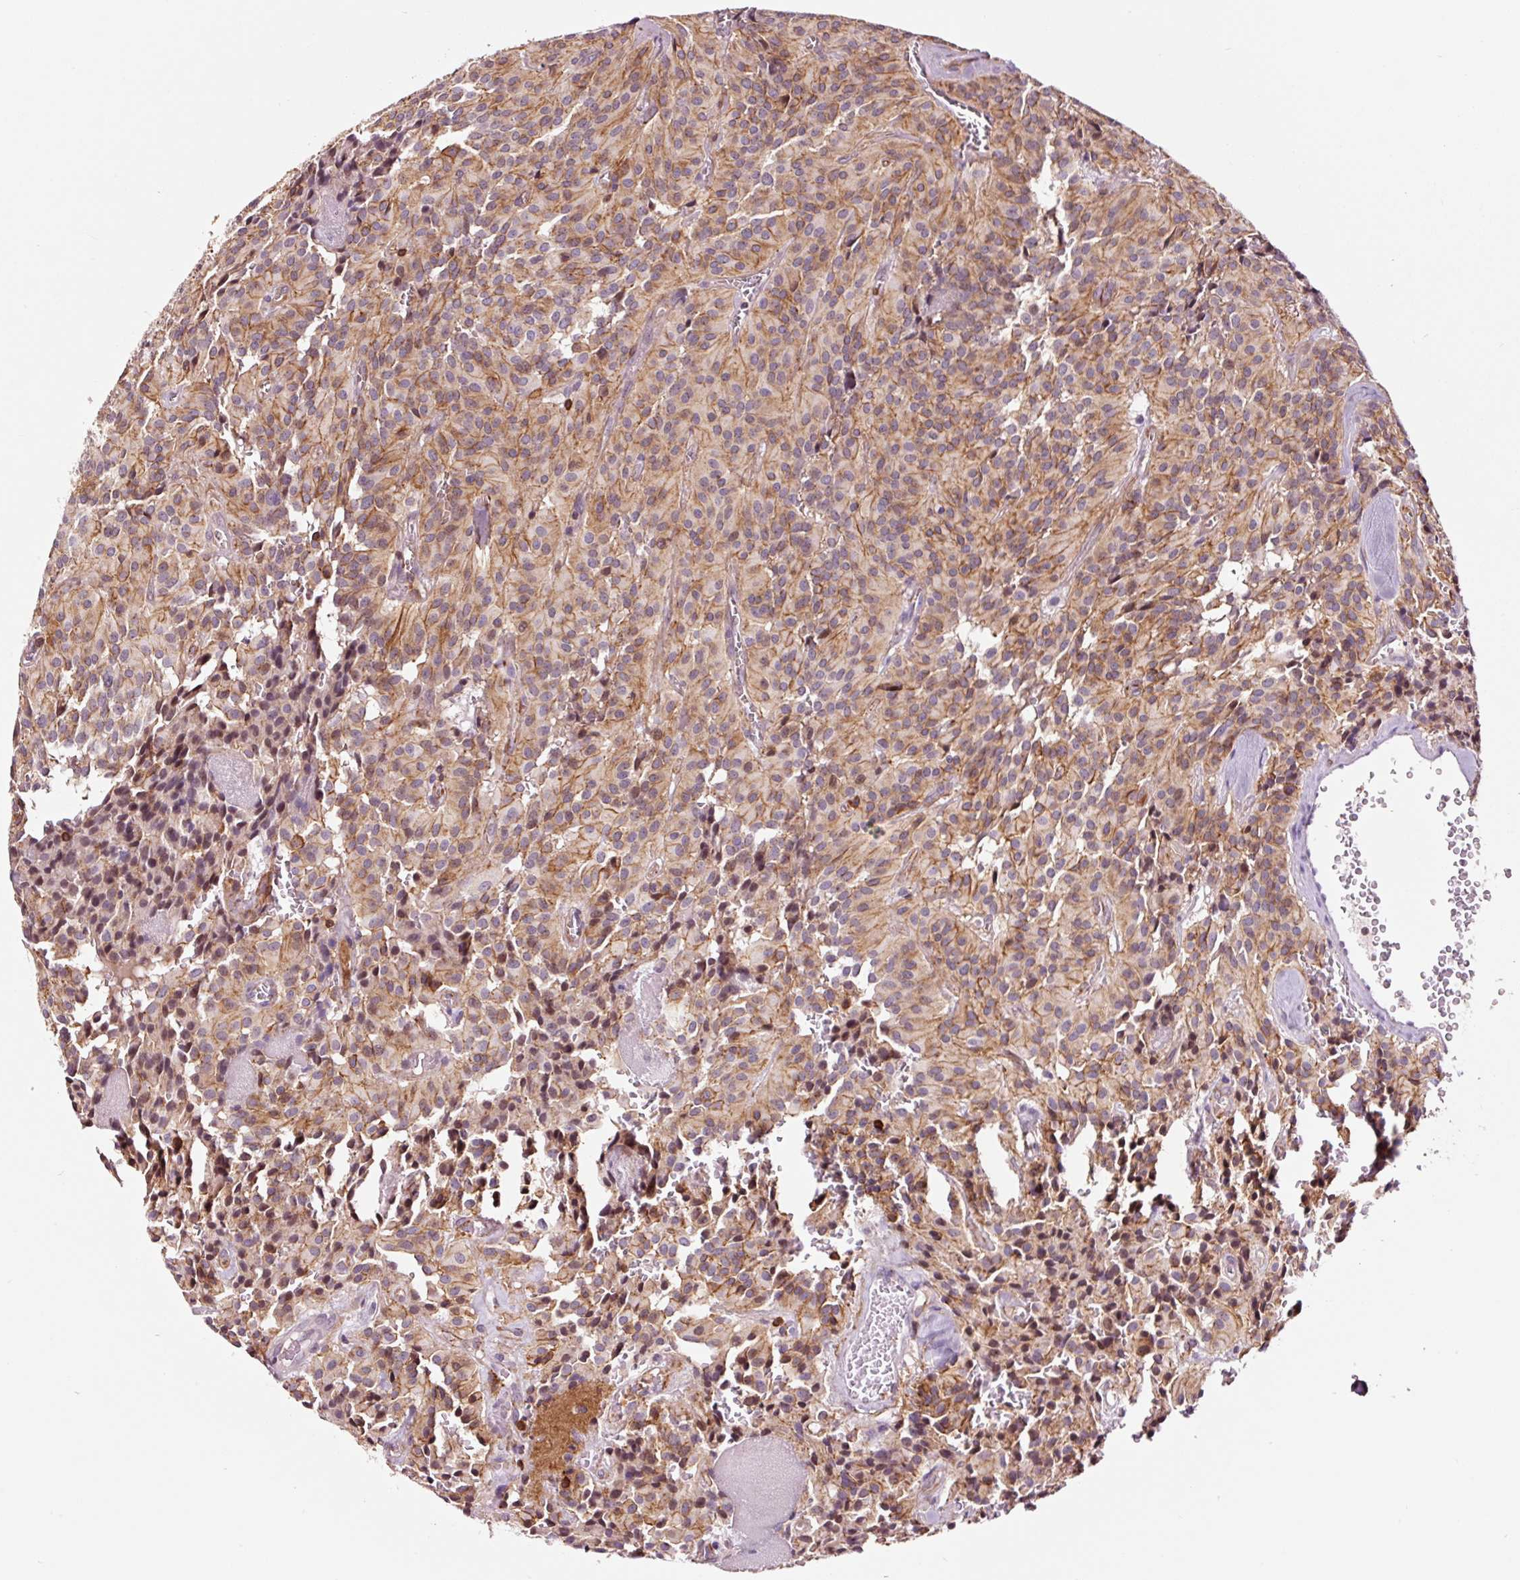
{"staining": {"intensity": "moderate", "quantity": "25%-75%", "location": "cytoplasmic/membranous"}, "tissue": "glioma", "cell_type": "Tumor cells", "image_type": "cancer", "snomed": [{"axis": "morphology", "description": "Glioma, malignant, Low grade"}, {"axis": "topography", "description": "Brain"}], "caption": "Immunohistochemistry micrograph of neoplastic tissue: glioma stained using immunohistochemistry (IHC) demonstrates medium levels of moderate protein expression localized specifically in the cytoplasmic/membranous of tumor cells, appearing as a cytoplasmic/membranous brown color.", "gene": "ADD3", "patient": {"sex": "male", "age": 42}}